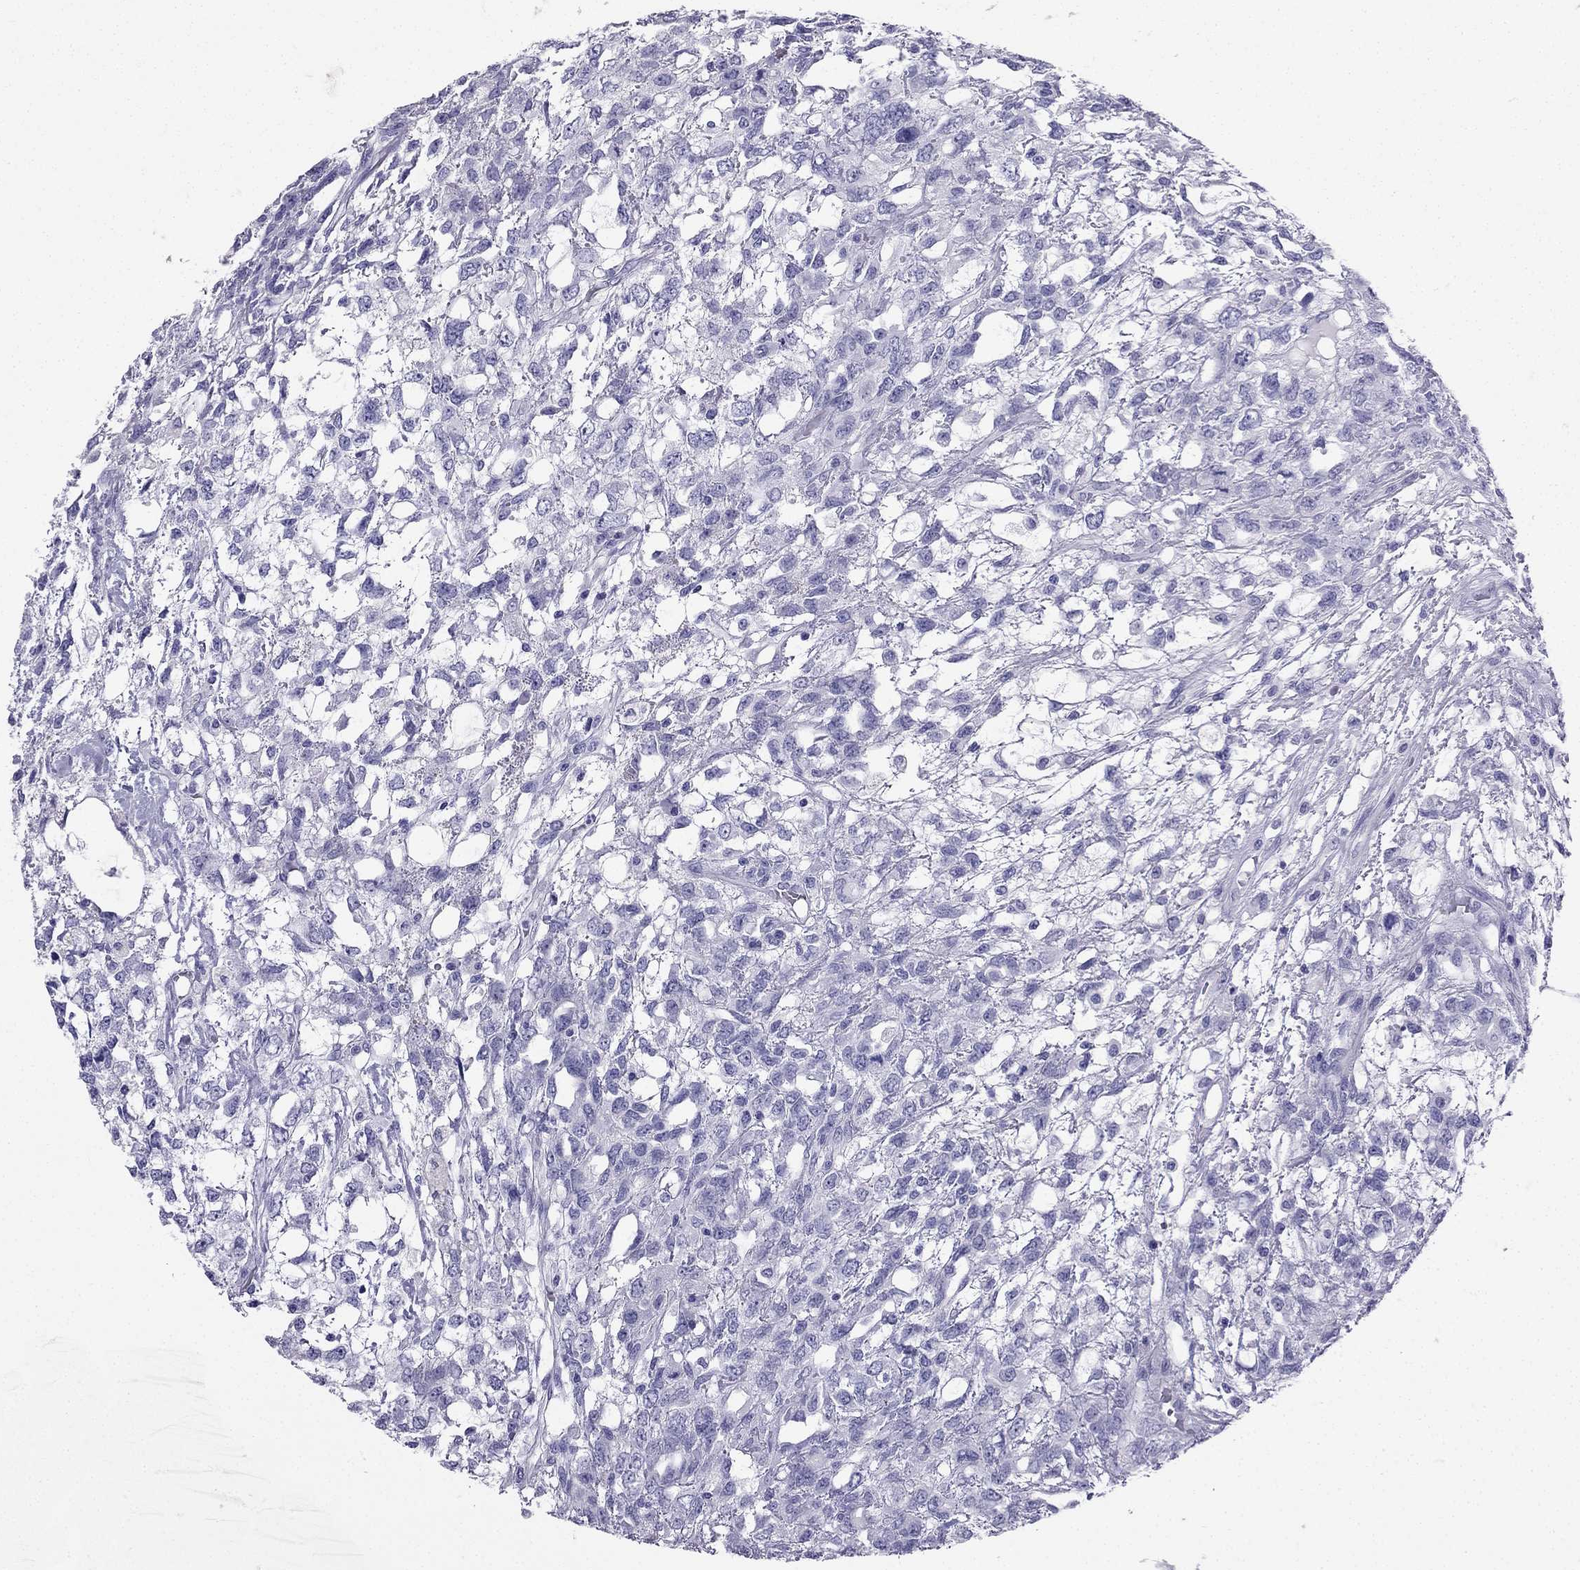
{"staining": {"intensity": "negative", "quantity": "none", "location": "none"}, "tissue": "testis cancer", "cell_type": "Tumor cells", "image_type": "cancer", "snomed": [{"axis": "morphology", "description": "Seminoma, NOS"}, {"axis": "topography", "description": "Testis"}], "caption": "Micrograph shows no protein staining in tumor cells of testis seminoma tissue.", "gene": "SLC18A2", "patient": {"sex": "male", "age": 52}}